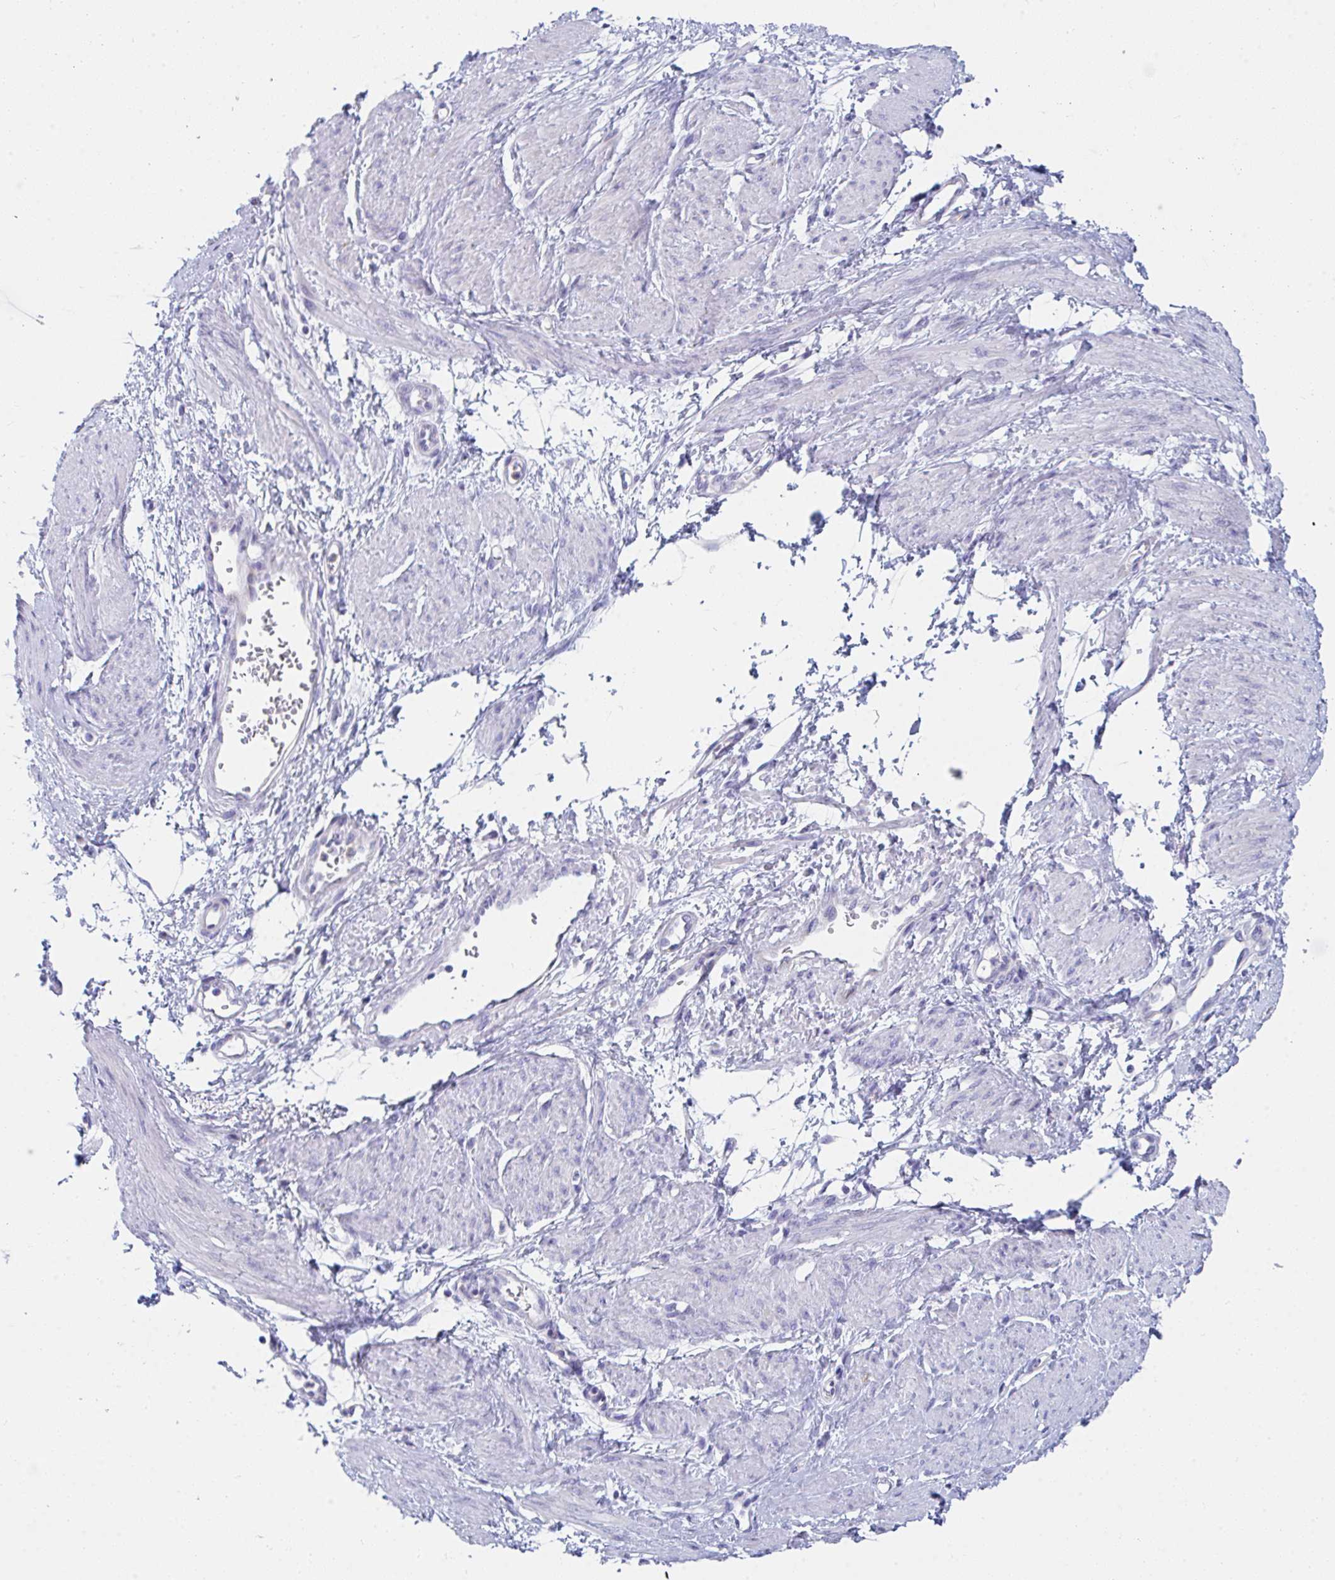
{"staining": {"intensity": "negative", "quantity": "none", "location": "none"}, "tissue": "smooth muscle", "cell_type": "Smooth muscle cells", "image_type": "normal", "snomed": [{"axis": "morphology", "description": "Normal tissue, NOS"}, {"axis": "topography", "description": "Smooth muscle"}, {"axis": "topography", "description": "Uterus"}], "caption": "The image demonstrates no significant staining in smooth muscle cells of smooth muscle.", "gene": "MGAM2", "patient": {"sex": "female", "age": 39}}